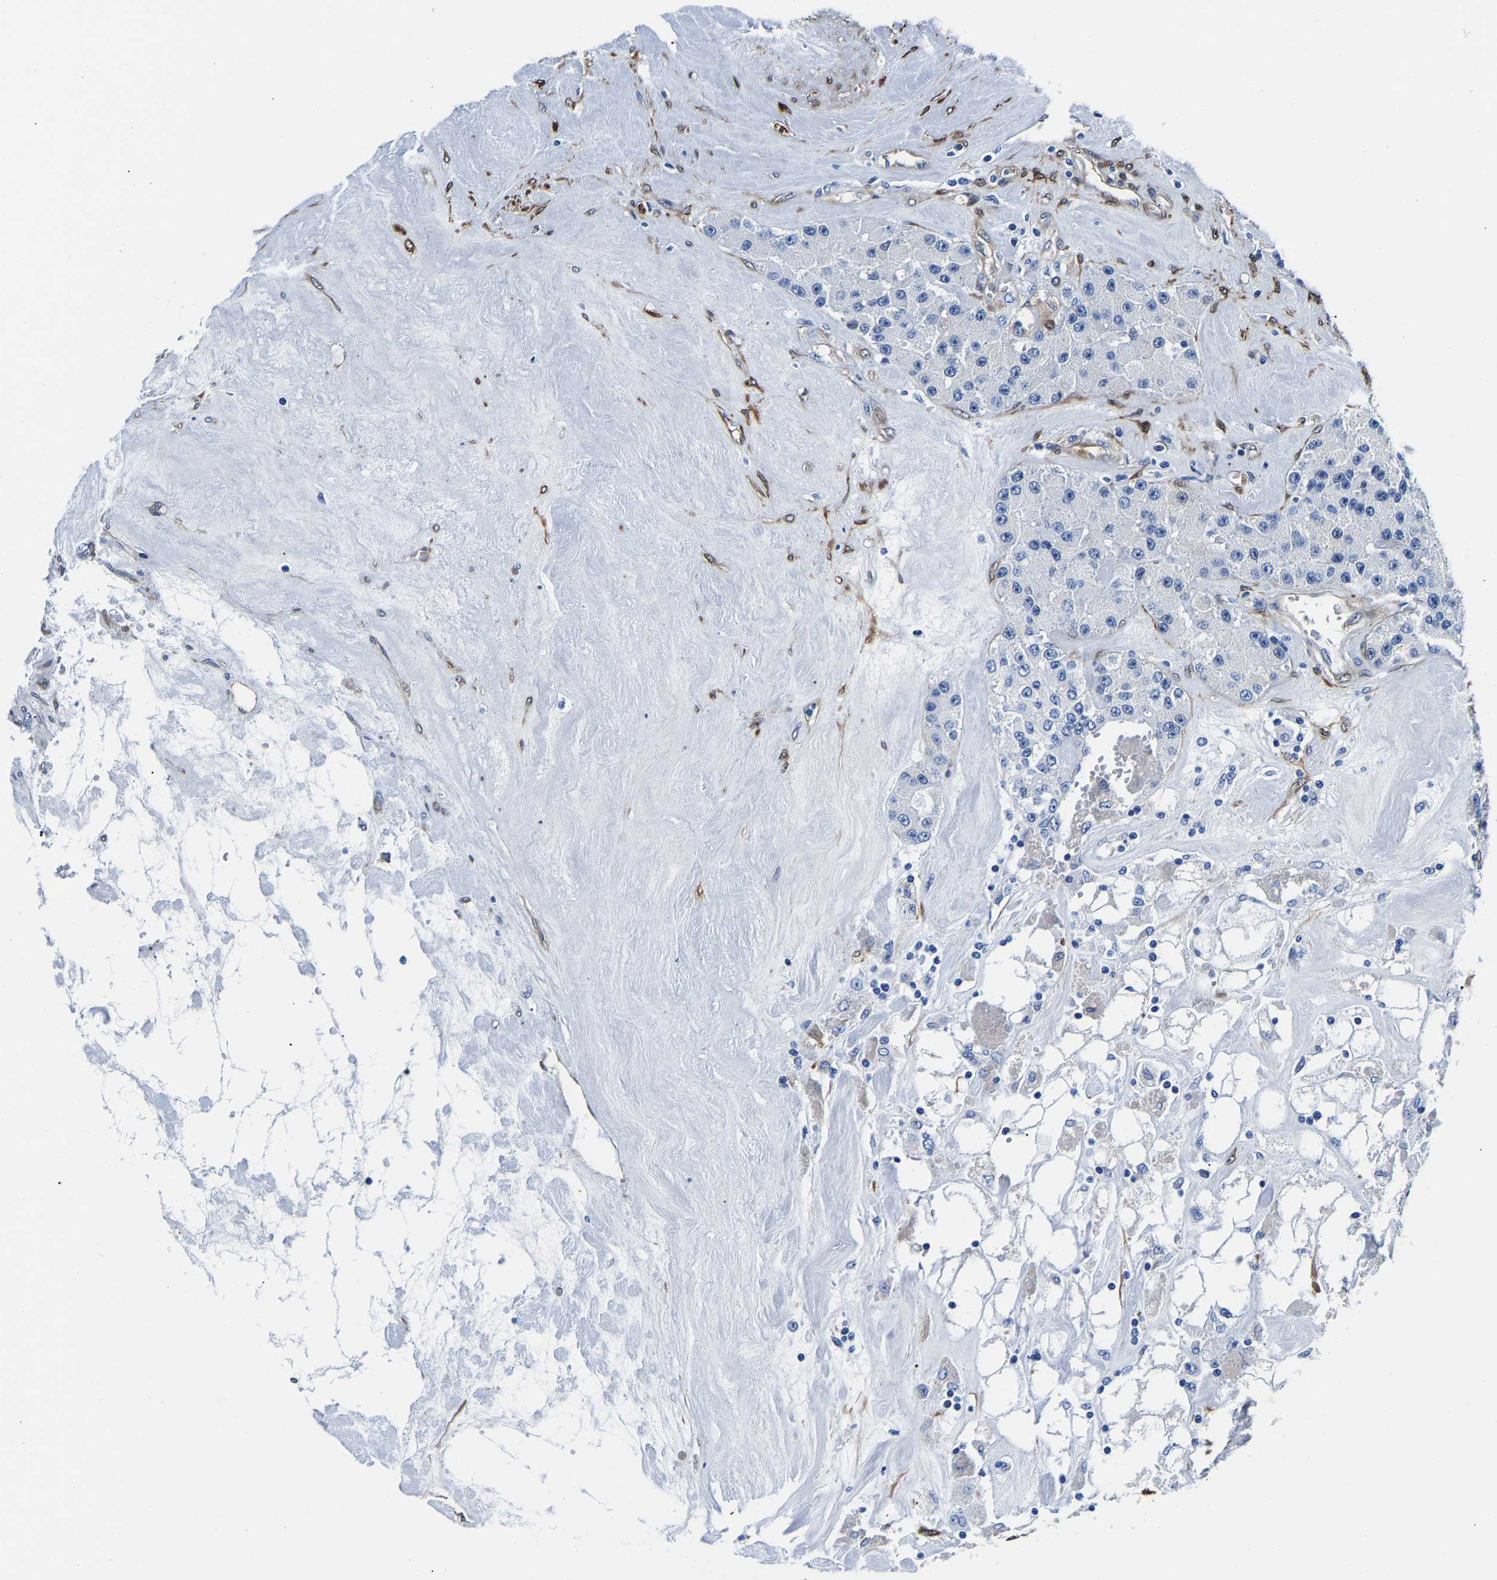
{"staining": {"intensity": "negative", "quantity": "none", "location": "none"}, "tissue": "carcinoid", "cell_type": "Tumor cells", "image_type": "cancer", "snomed": [{"axis": "morphology", "description": "Carcinoid, malignant, NOS"}, {"axis": "topography", "description": "Pancreas"}], "caption": "DAB immunohistochemical staining of human malignant carcinoid reveals no significant staining in tumor cells.", "gene": "S100A13", "patient": {"sex": "male", "age": 41}}